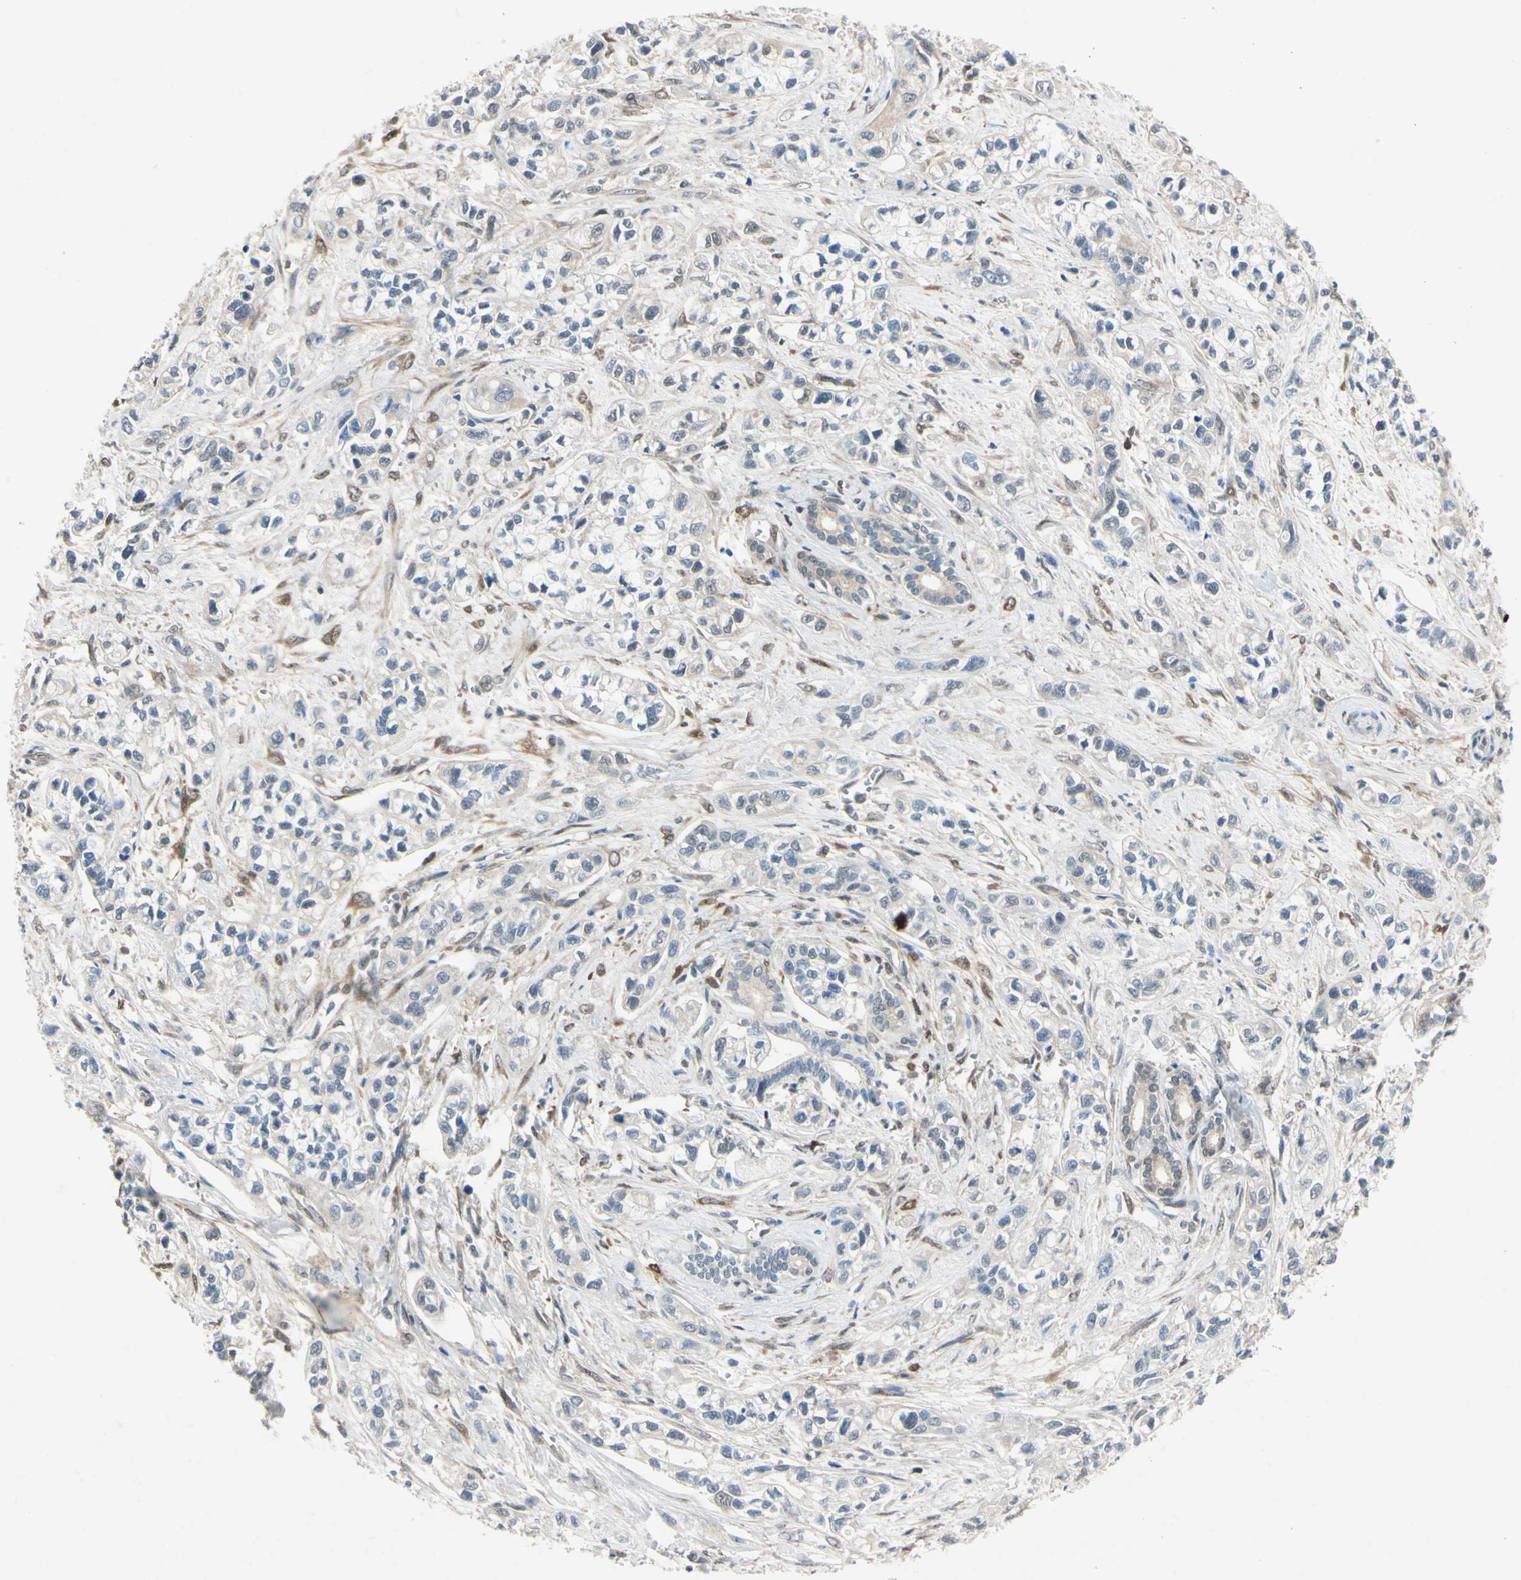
{"staining": {"intensity": "weak", "quantity": "25%-75%", "location": "cytoplasmic/membranous"}, "tissue": "pancreatic cancer", "cell_type": "Tumor cells", "image_type": "cancer", "snomed": [{"axis": "morphology", "description": "Adenocarcinoma, NOS"}, {"axis": "topography", "description": "Pancreas"}], "caption": "Brown immunohistochemical staining in human pancreatic cancer reveals weak cytoplasmic/membranous staining in about 25%-75% of tumor cells.", "gene": "WIPI1", "patient": {"sex": "male", "age": 74}}